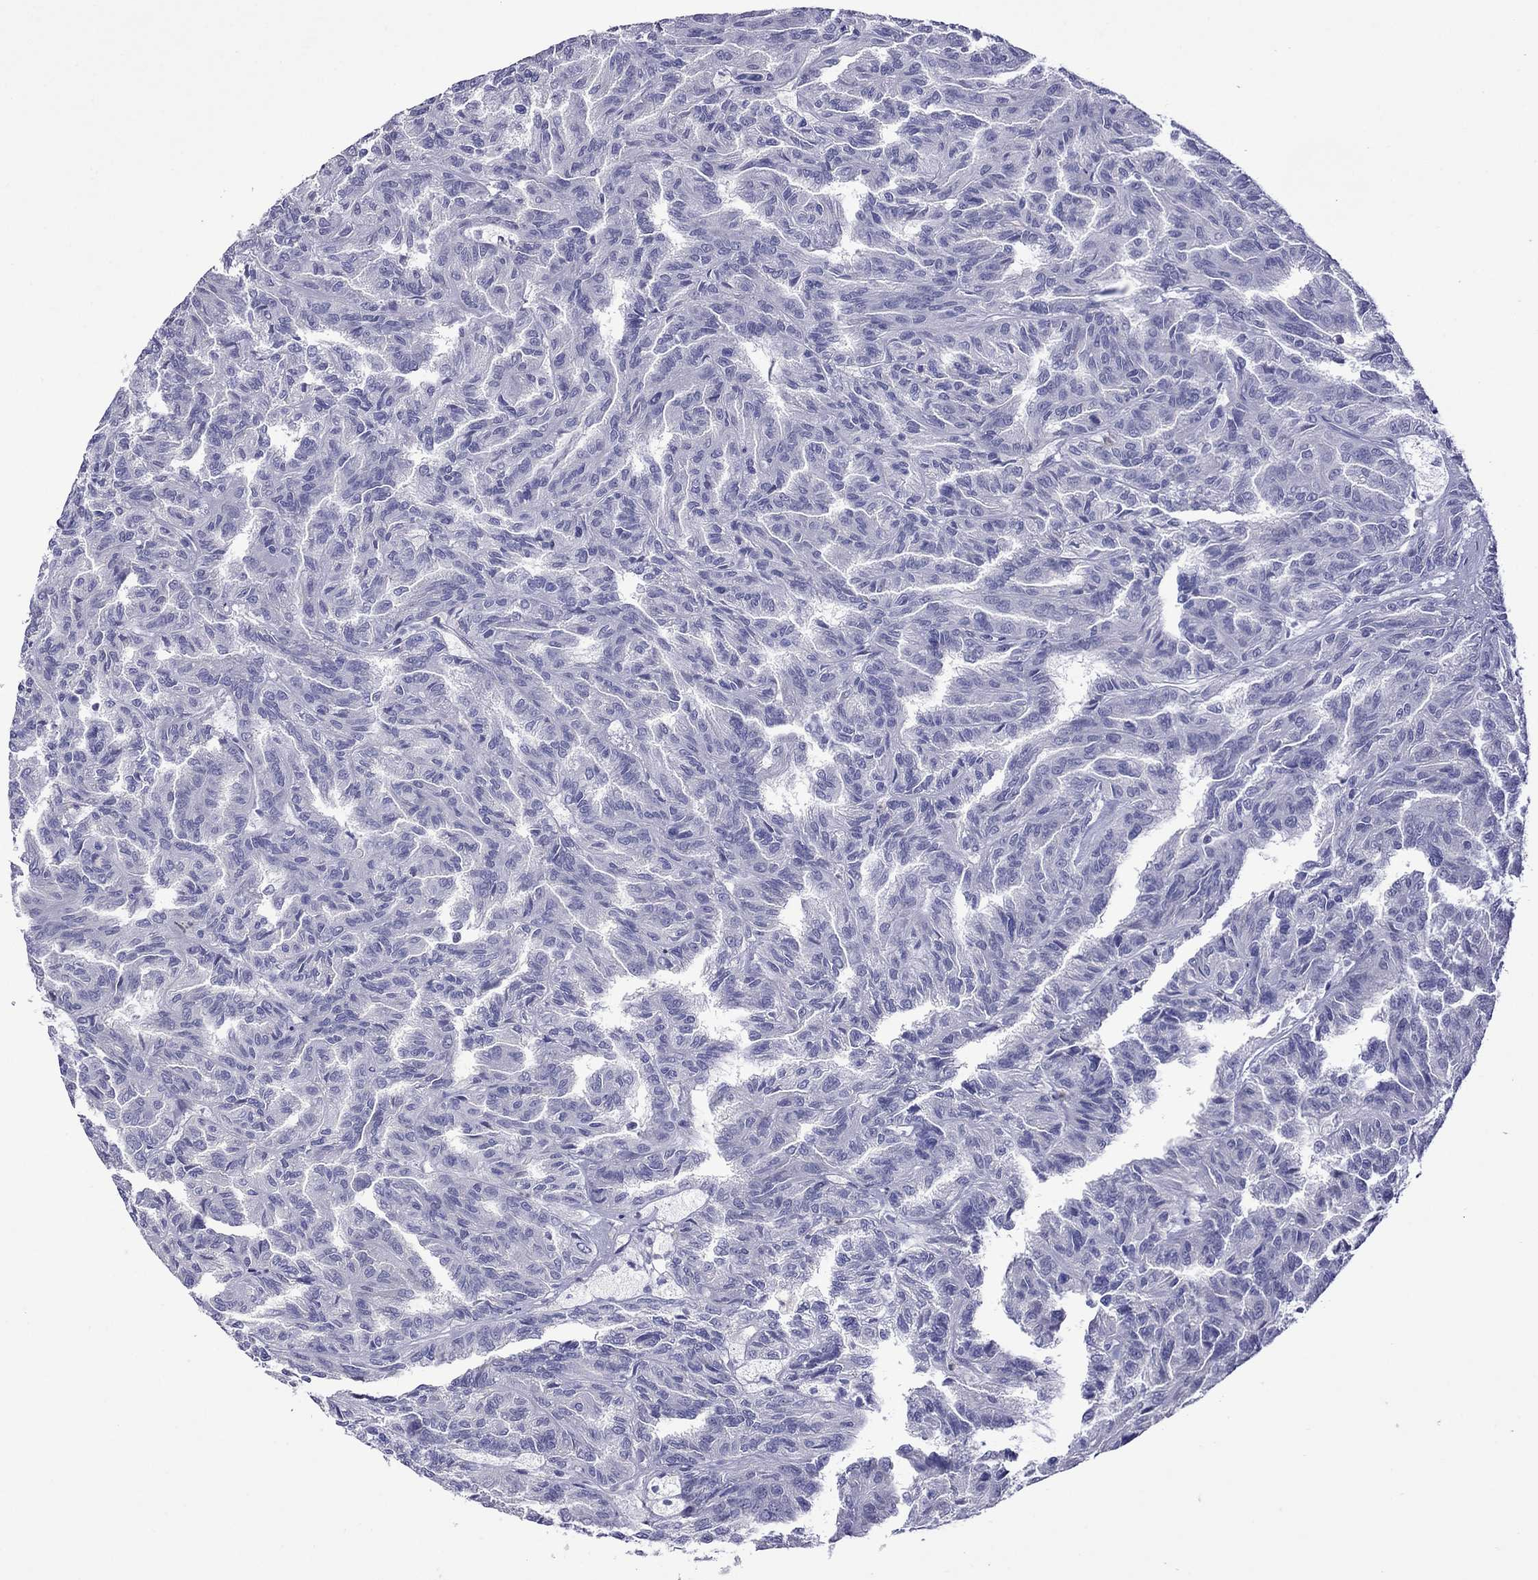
{"staining": {"intensity": "negative", "quantity": "none", "location": "none"}, "tissue": "renal cancer", "cell_type": "Tumor cells", "image_type": "cancer", "snomed": [{"axis": "morphology", "description": "Adenocarcinoma, NOS"}, {"axis": "topography", "description": "Kidney"}], "caption": "Adenocarcinoma (renal) was stained to show a protein in brown. There is no significant expression in tumor cells. (Brightfield microscopy of DAB IHC at high magnification).", "gene": "STAR", "patient": {"sex": "male", "age": 79}}